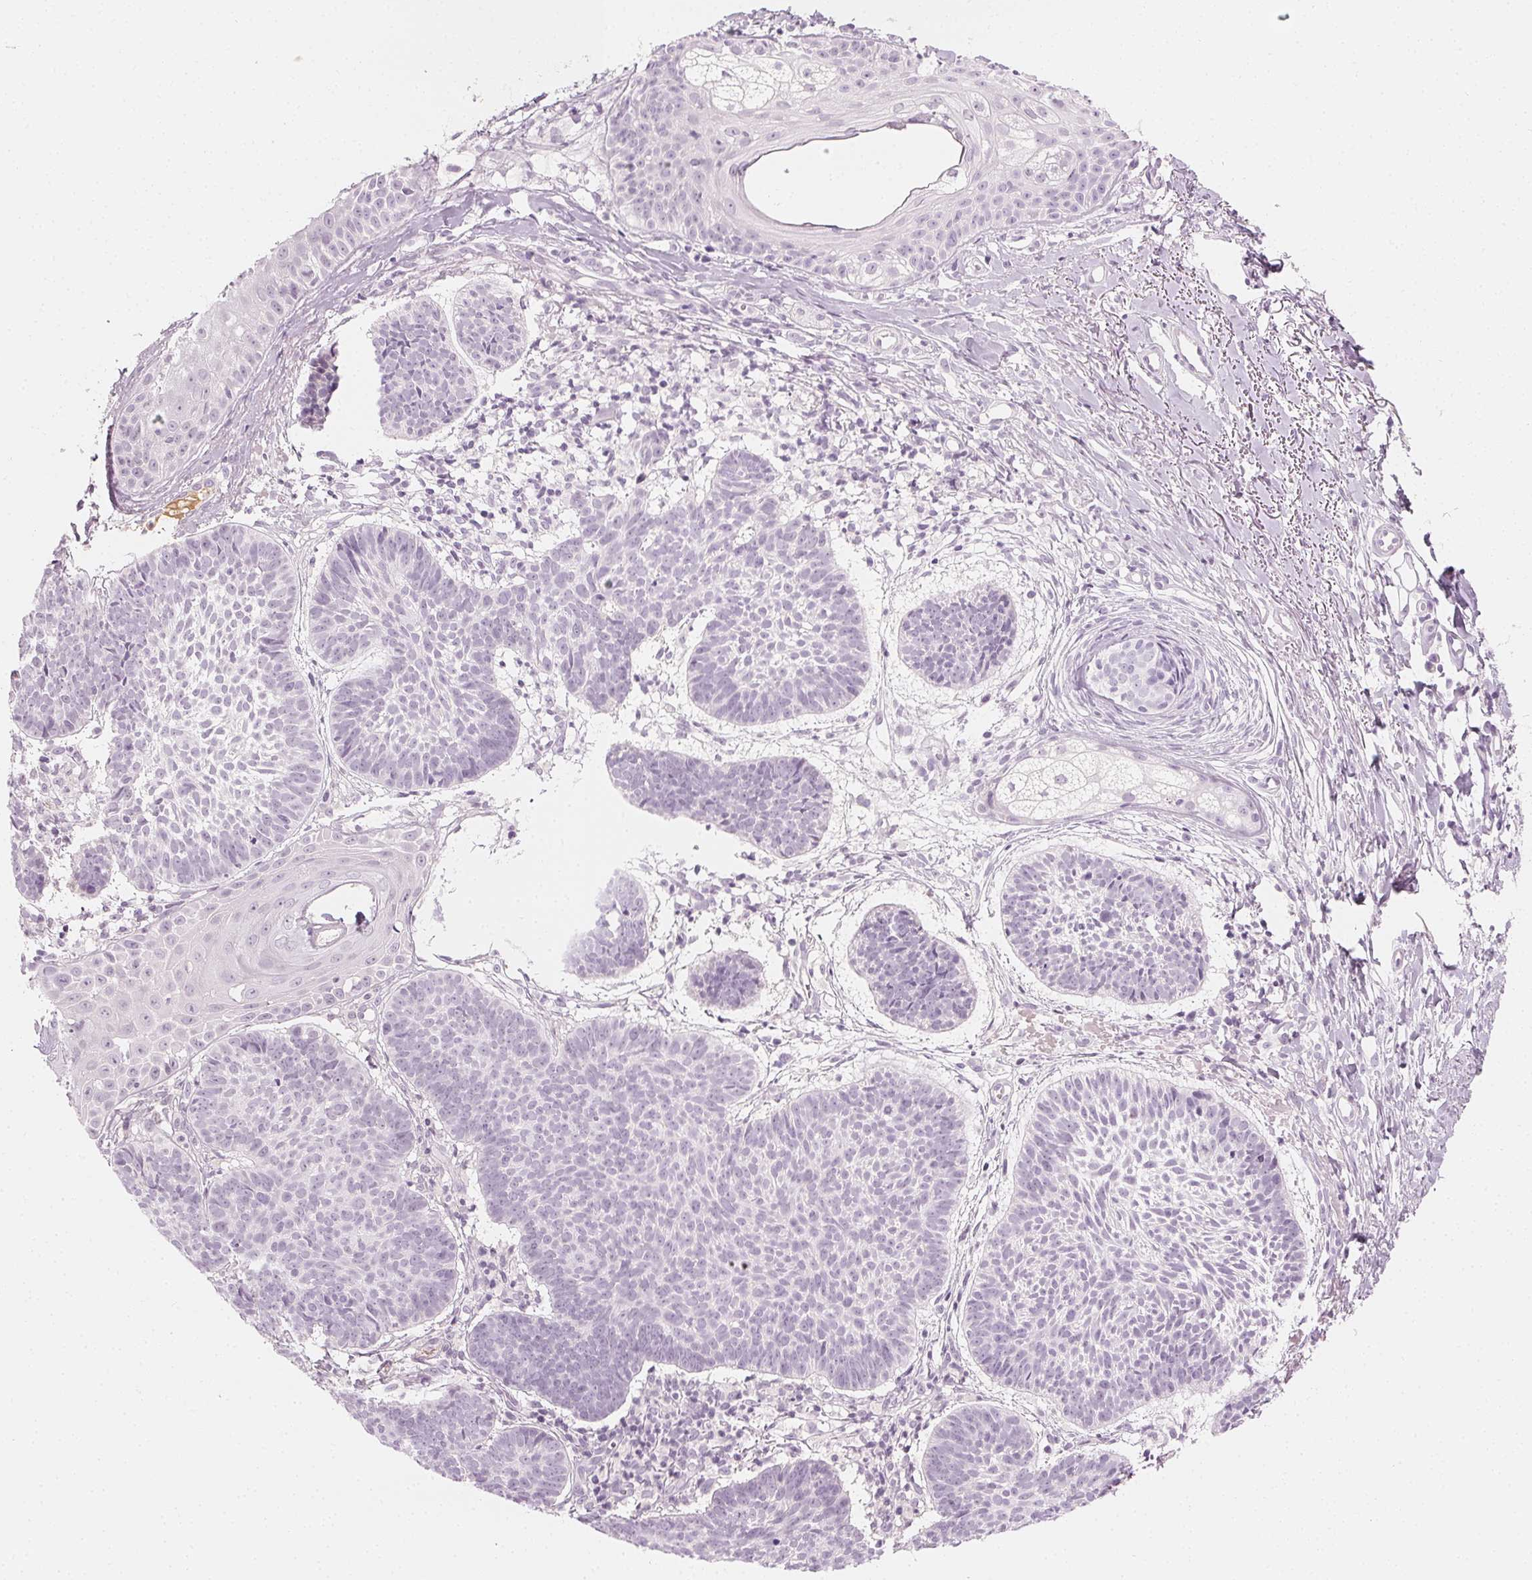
{"staining": {"intensity": "negative", "quantity": "none", "location": "none"}, "tissue": "skin cancer", "cell_type": "Tumor cells", "image_type": "cancer", "snomed": [{"axis": "morphology", "description": "Basal cell carcinoma"}, {"axis": "topography", "description": "Skin"}], "caption": "Immunohistochemistry (IHC) photomicrograph of neoplastic tissue: skin cancer (basal cell carcinoma) stained with DAB exhibits no significant protein staining in tumor cells.", "gene": "AFM", "patient": {"sex": "male", "age": 72}}